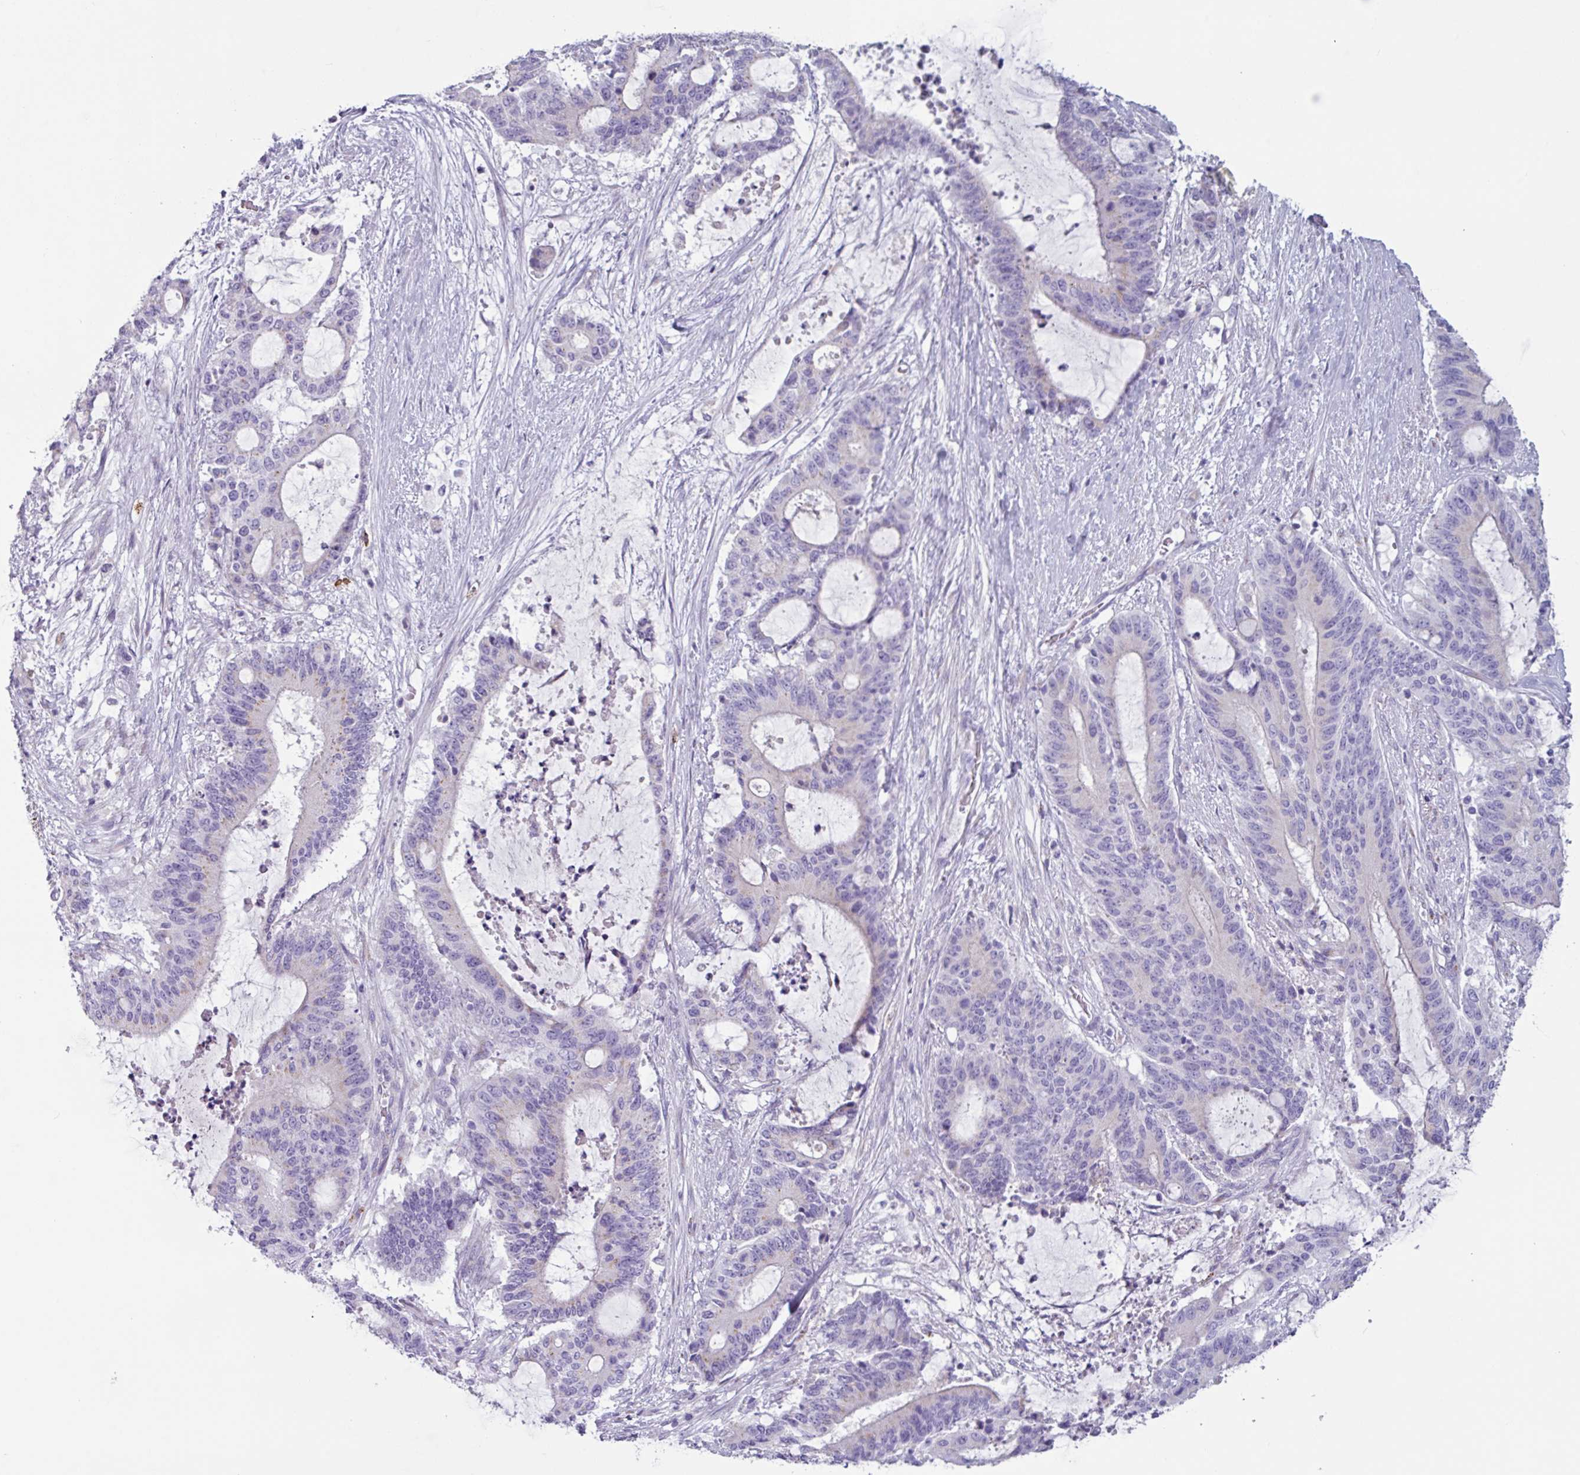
{"staining": {"intensity": "negative", "quantity": "none", "location": "none"}, "tissue": "liver cancer", "cell_type": "Tumor cells", "image_type": "cancer", "snomed": [{"axis": "morphology", "description": "Normal tissue, NOS"}, {"axis": "morphology", "description": "Cholangiocarcinoma"}, {"axis": "topography", "description": "Liver"}, {"axis": "topography", "description": "Peripheral nerve tissue"}], "caption": "An immunohistochemistry histopathology image of liver cancer (cholangiocarcinoma) is shown. There is no staining in tumor cells of liver cancer (cholangiocarcinoma).", "gene": "ADGRE1", "patient": {"sex": "female", "age": 73}}